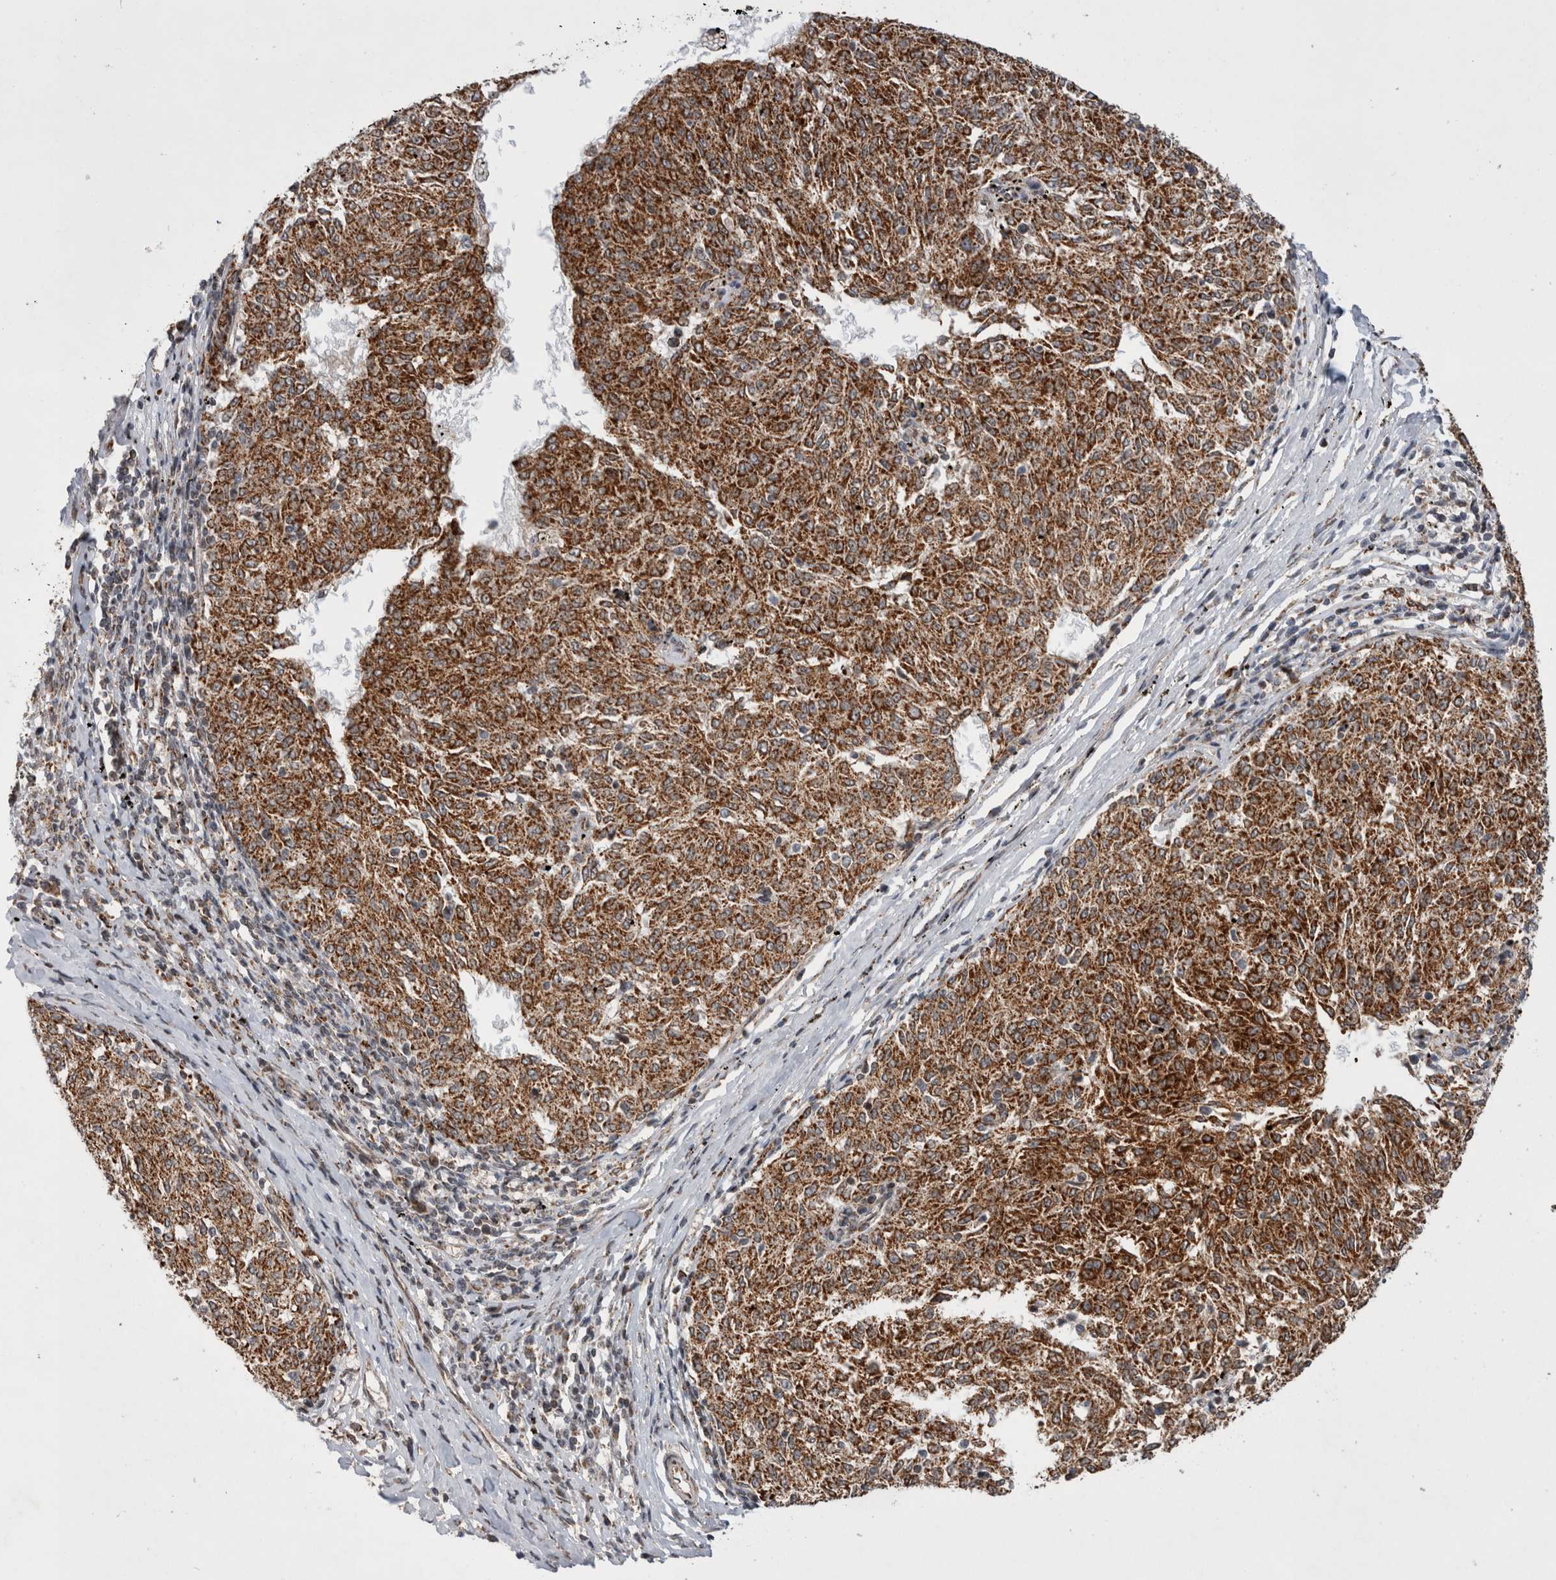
{"staining": {"intensity": "strong", "quantity": ">75%", "location": "cytoplasmic/membranous"}, "tissue": "melanoma", "cell_type": "Tumor cells", "image_type": "cancer", "snomed": [{"axis": "morphology", "description": "Malignant melanoma, NOS"}, {"axis": "topography", "description": "Skin"}], "caption": "Immunohistochemical staining of human malignant melanoma demonstrates high levels of strong cytoplasmic/membranous protein positivity in about >75% of tumor cells. The protein is stained brown, and the nuclei are stained in blue (DAB (3,3'-diaminobenzidine) IHC with brightfield microscopy, high magnification).", "gene": "MRPL37", "patient": {"sex": "female", "age": 72}}